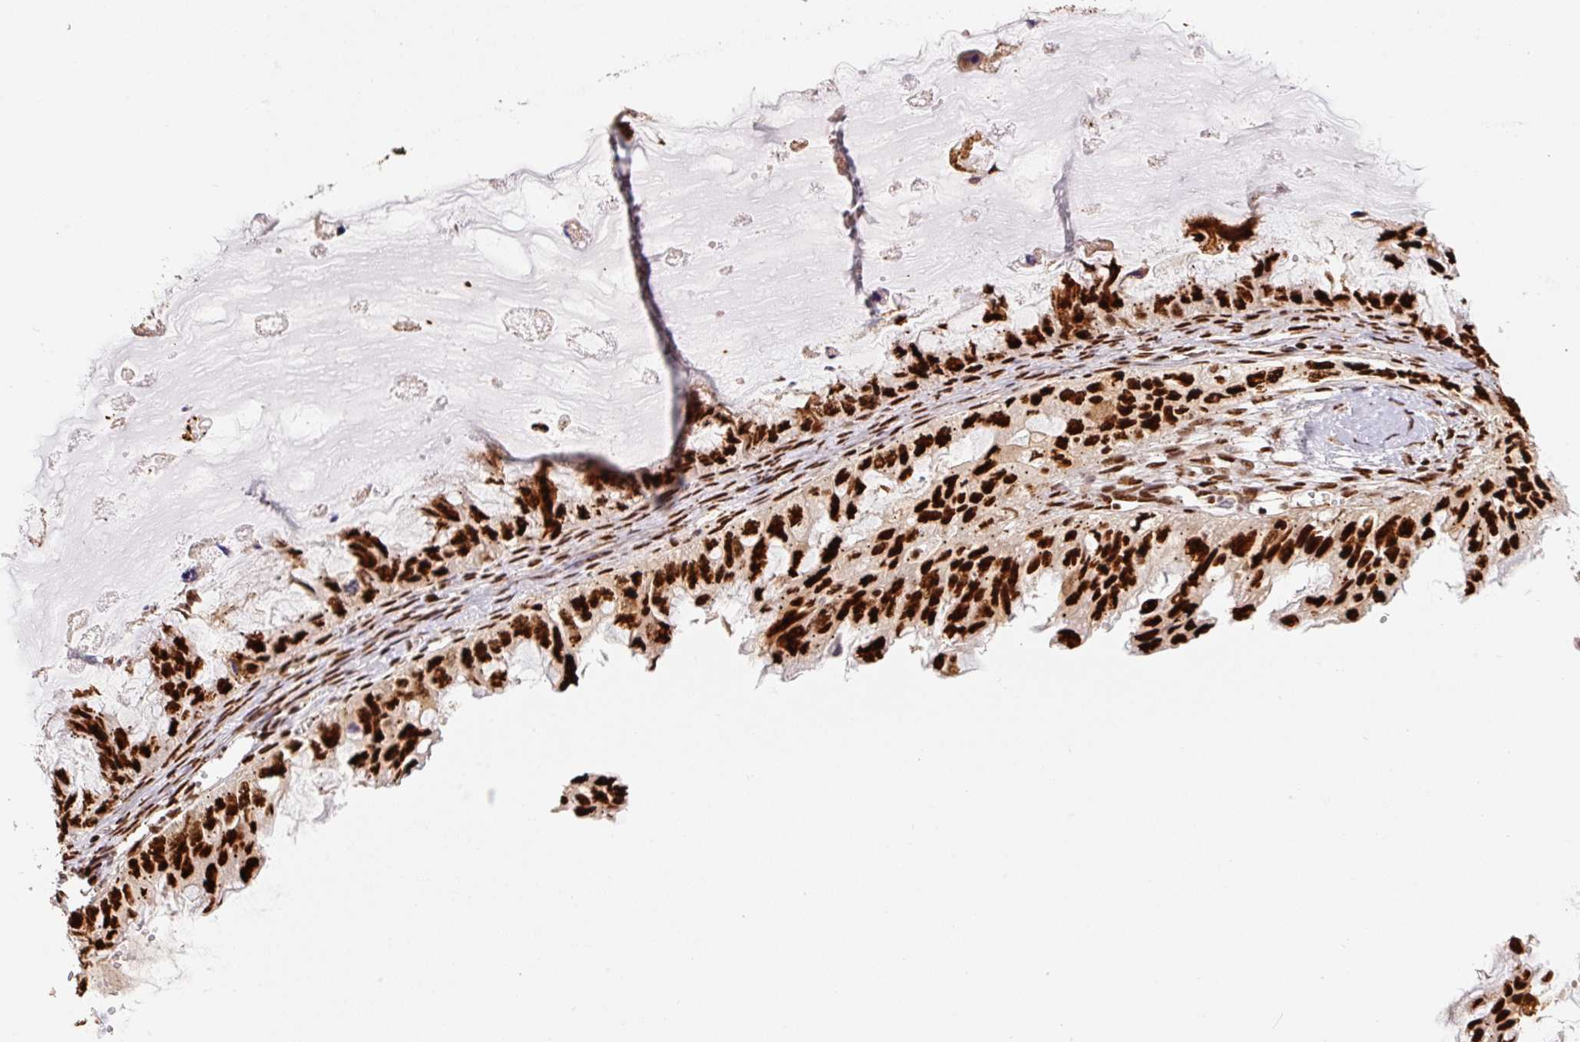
{"staining": {"intensity": "strong", "quantity": ">75%", "location": "nuclear"}, "tissue": "ovarian cancer", "cell_type": "Tumor cells", "image_type": "cancer", "snomed": [{"axis": "morphology", "description": "Cystadenocarcinoma, mucinous, NOS"}, {"axis": "topography", "description": "Ovary"}], "caption": "A high-resolution histopathology image shows IHC staining of ovarian cancer, which exhibits strong nuclear expression in about >75% of tumor cells. The staining was performed using DAB (3,3'-diaminobenzidine) to visualize the protein expression in brown, while the nuclei were stained in blue with hematoxylin (Magnification: 20x).", "gene": "GPR139", "patient": {"sex": "female", "age": 72}}